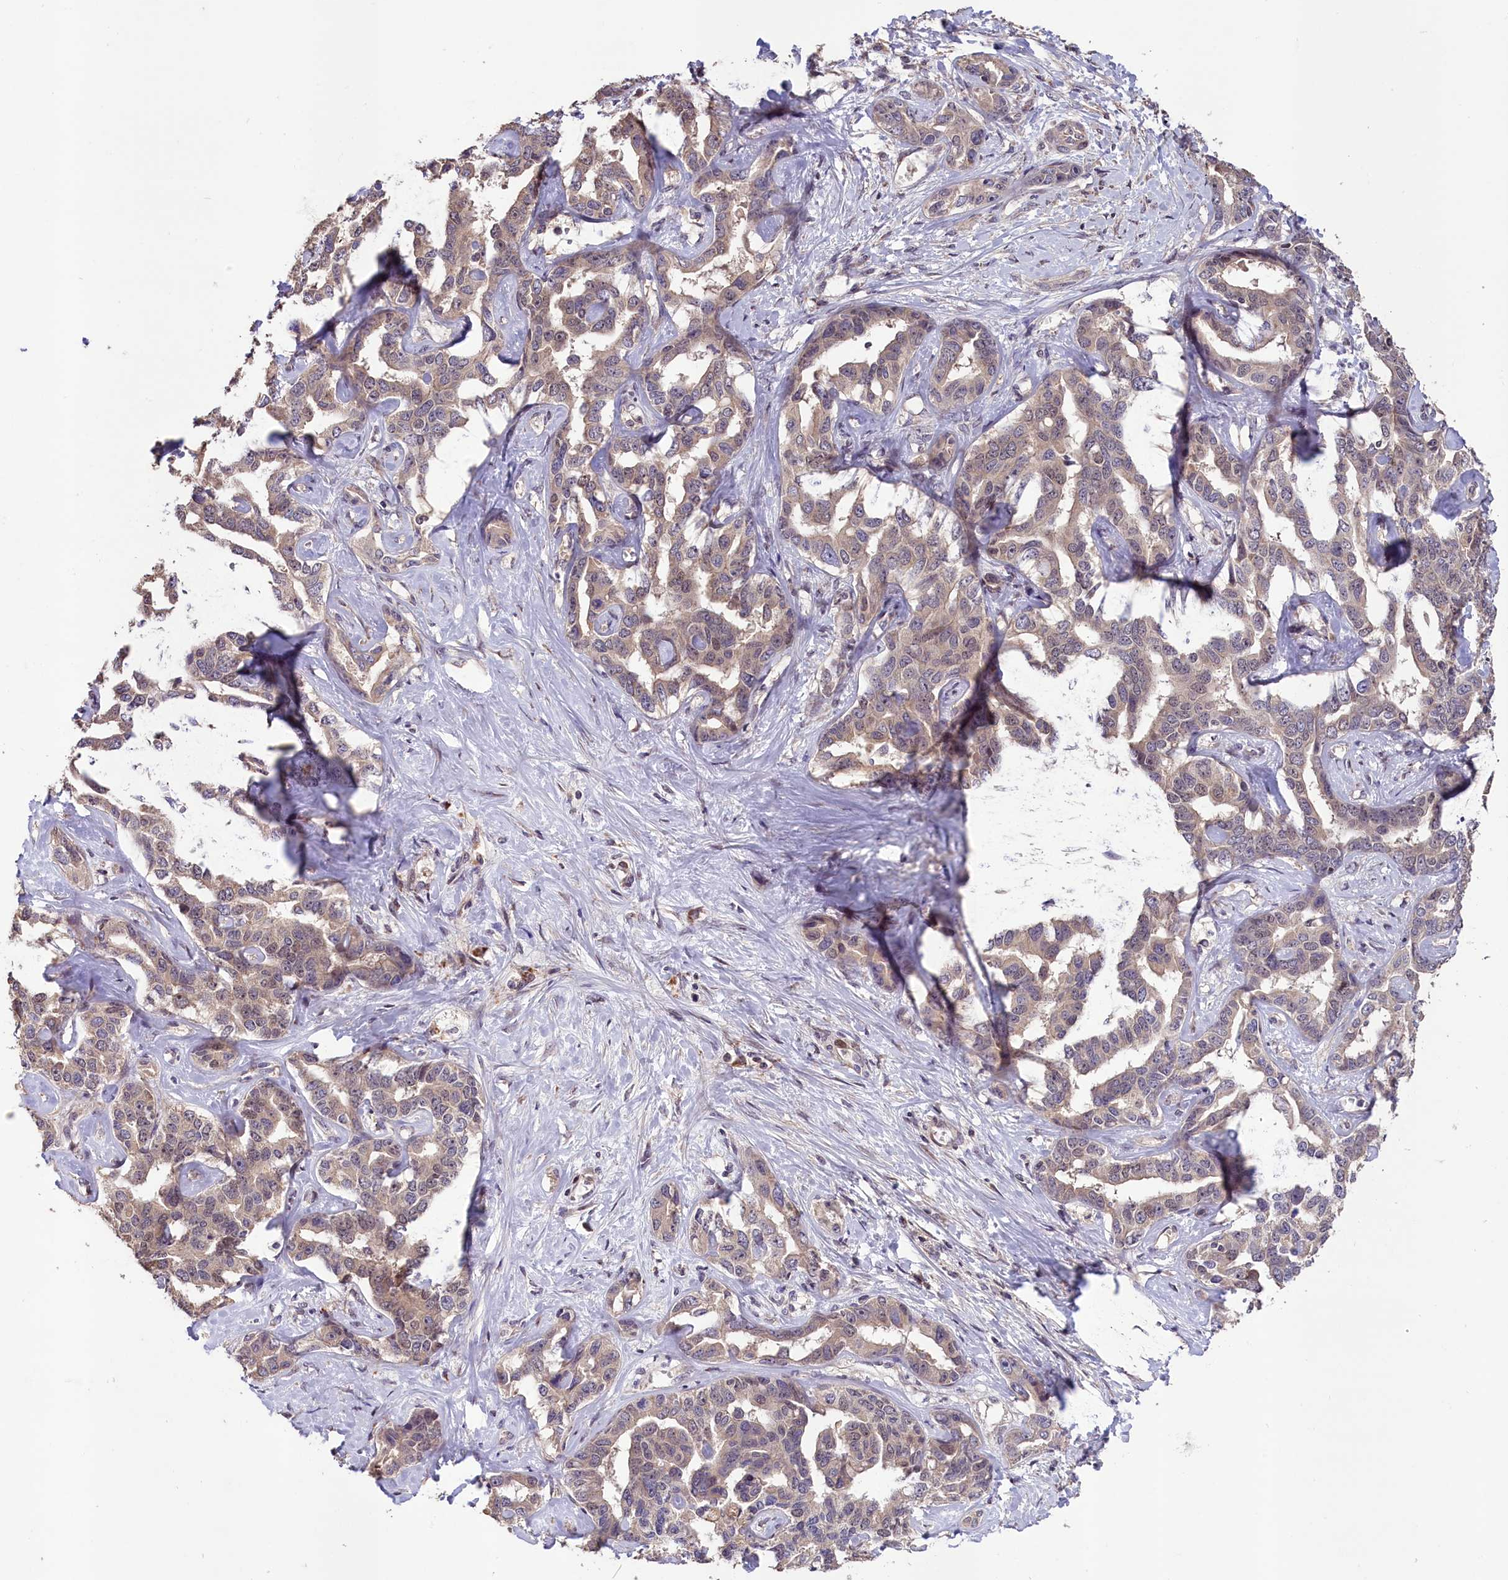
{"staining": {"intensity": "weak", "quantity": "<25%", "location": "cytoplasmic/membranous"}, "tissue": "liver cancer", "cell_type": "Tumor cells", "image_type": "cancer", "snomed": [{"axis": "morphology", "description": "Cholangiocarcinoma"}, {"axis": "topography", "description": "Liver"}], "caption": "Micrograph shows no significant protein expression in tumor cells of liver cancer (cholangiocarcinoma).", "gene": "DNAJB9", "patient": {"sex": "male", "age": 59}}